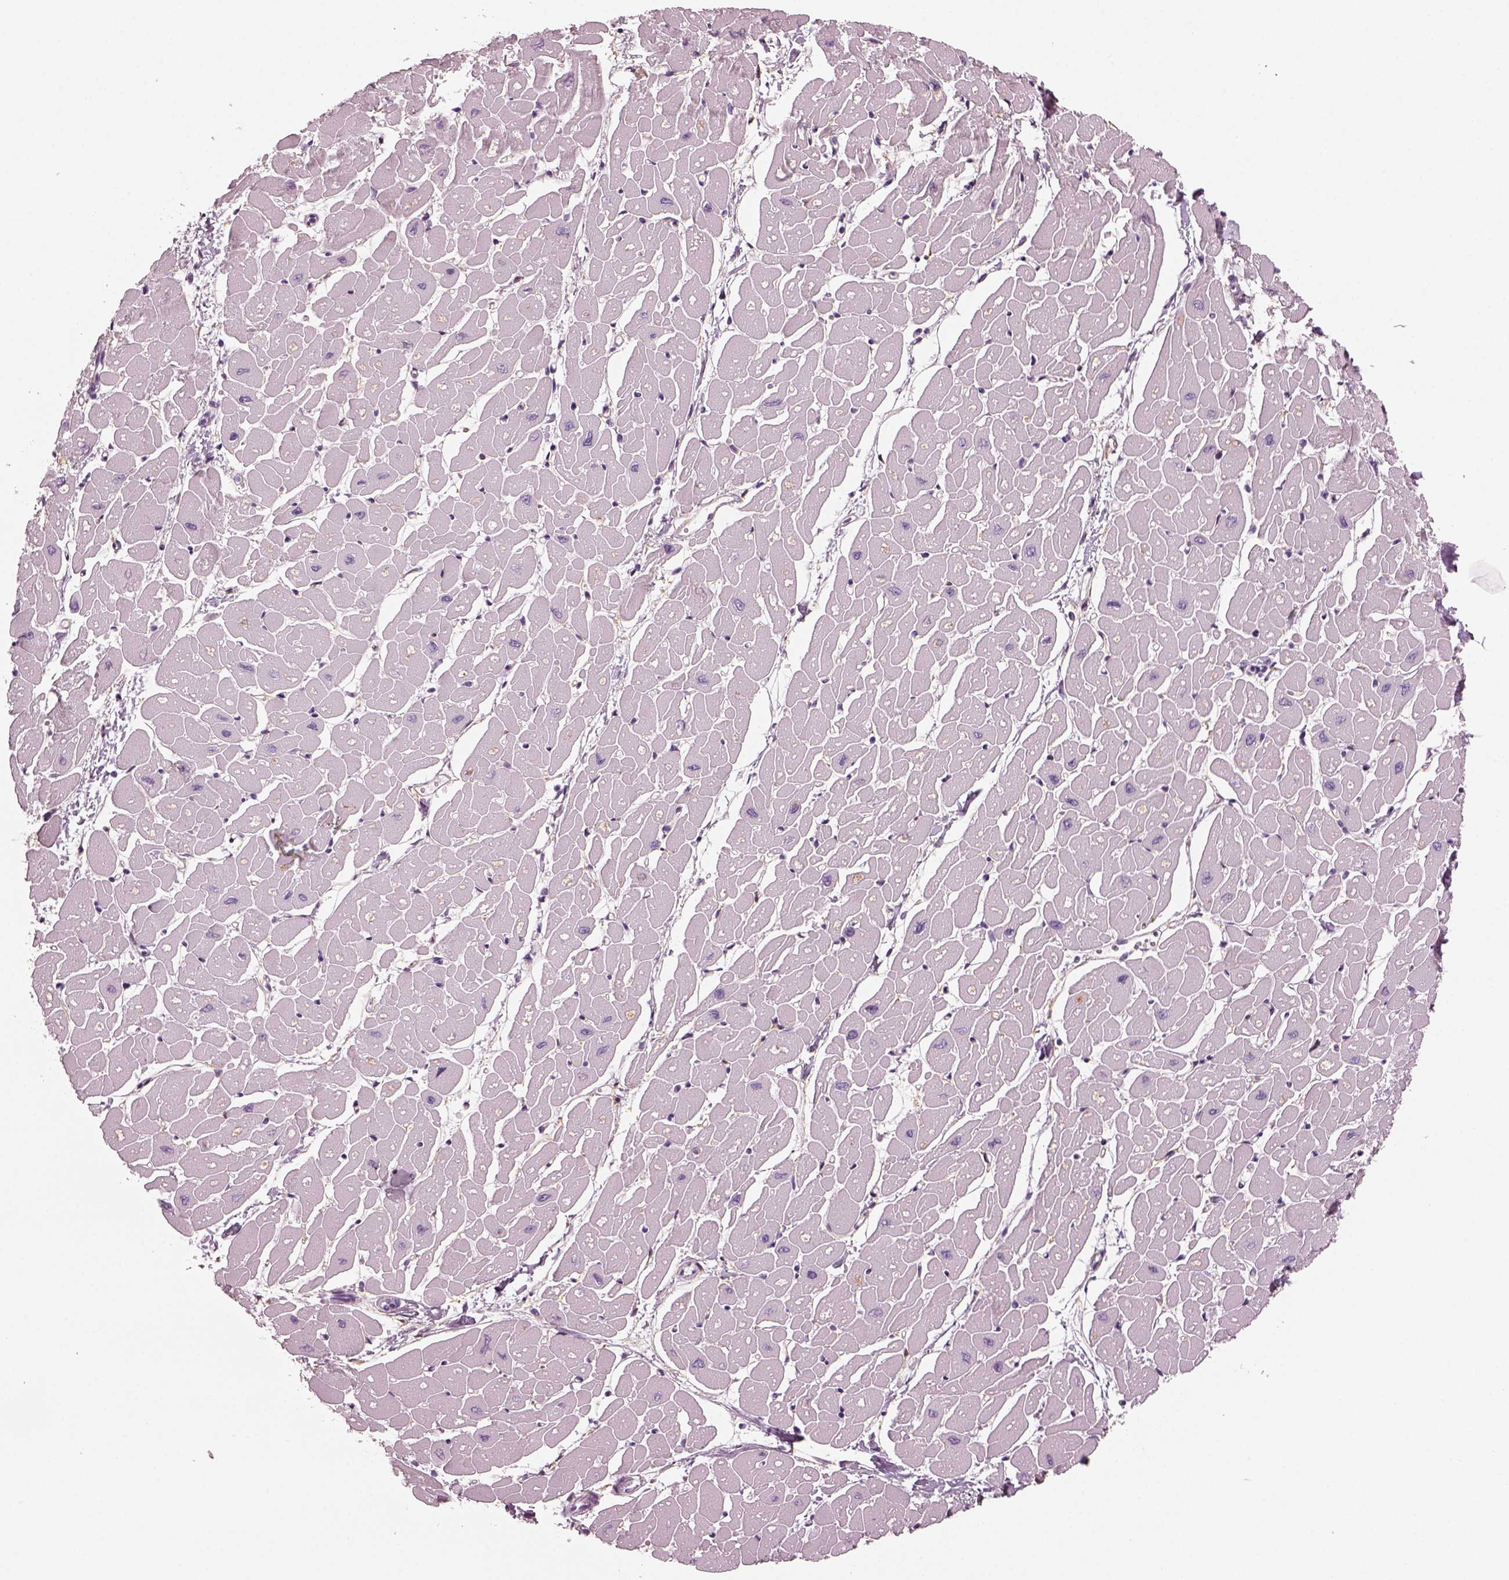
{"staining": {"intensity": "negative", "quantity": "none", "location": "none"}, "tissue": "heart muscle", "cell_type": "Cardiomyocytes", "image_type": "normal", "snomed": [{"axis": "morphology", "description": "Normal tissue, NOS"}, {"axis": "topography", "description": "Heart"}], "caption": "This image is of unremarkable heart muscle stained with IHC to label a protein in brown with the nuclei are counter-stained blue. There is no positivity in cardiomyocytes. Nuclei are stained in blue.", "gene": "TRIM69", "patient": {"sex": "male", "age": 57}}